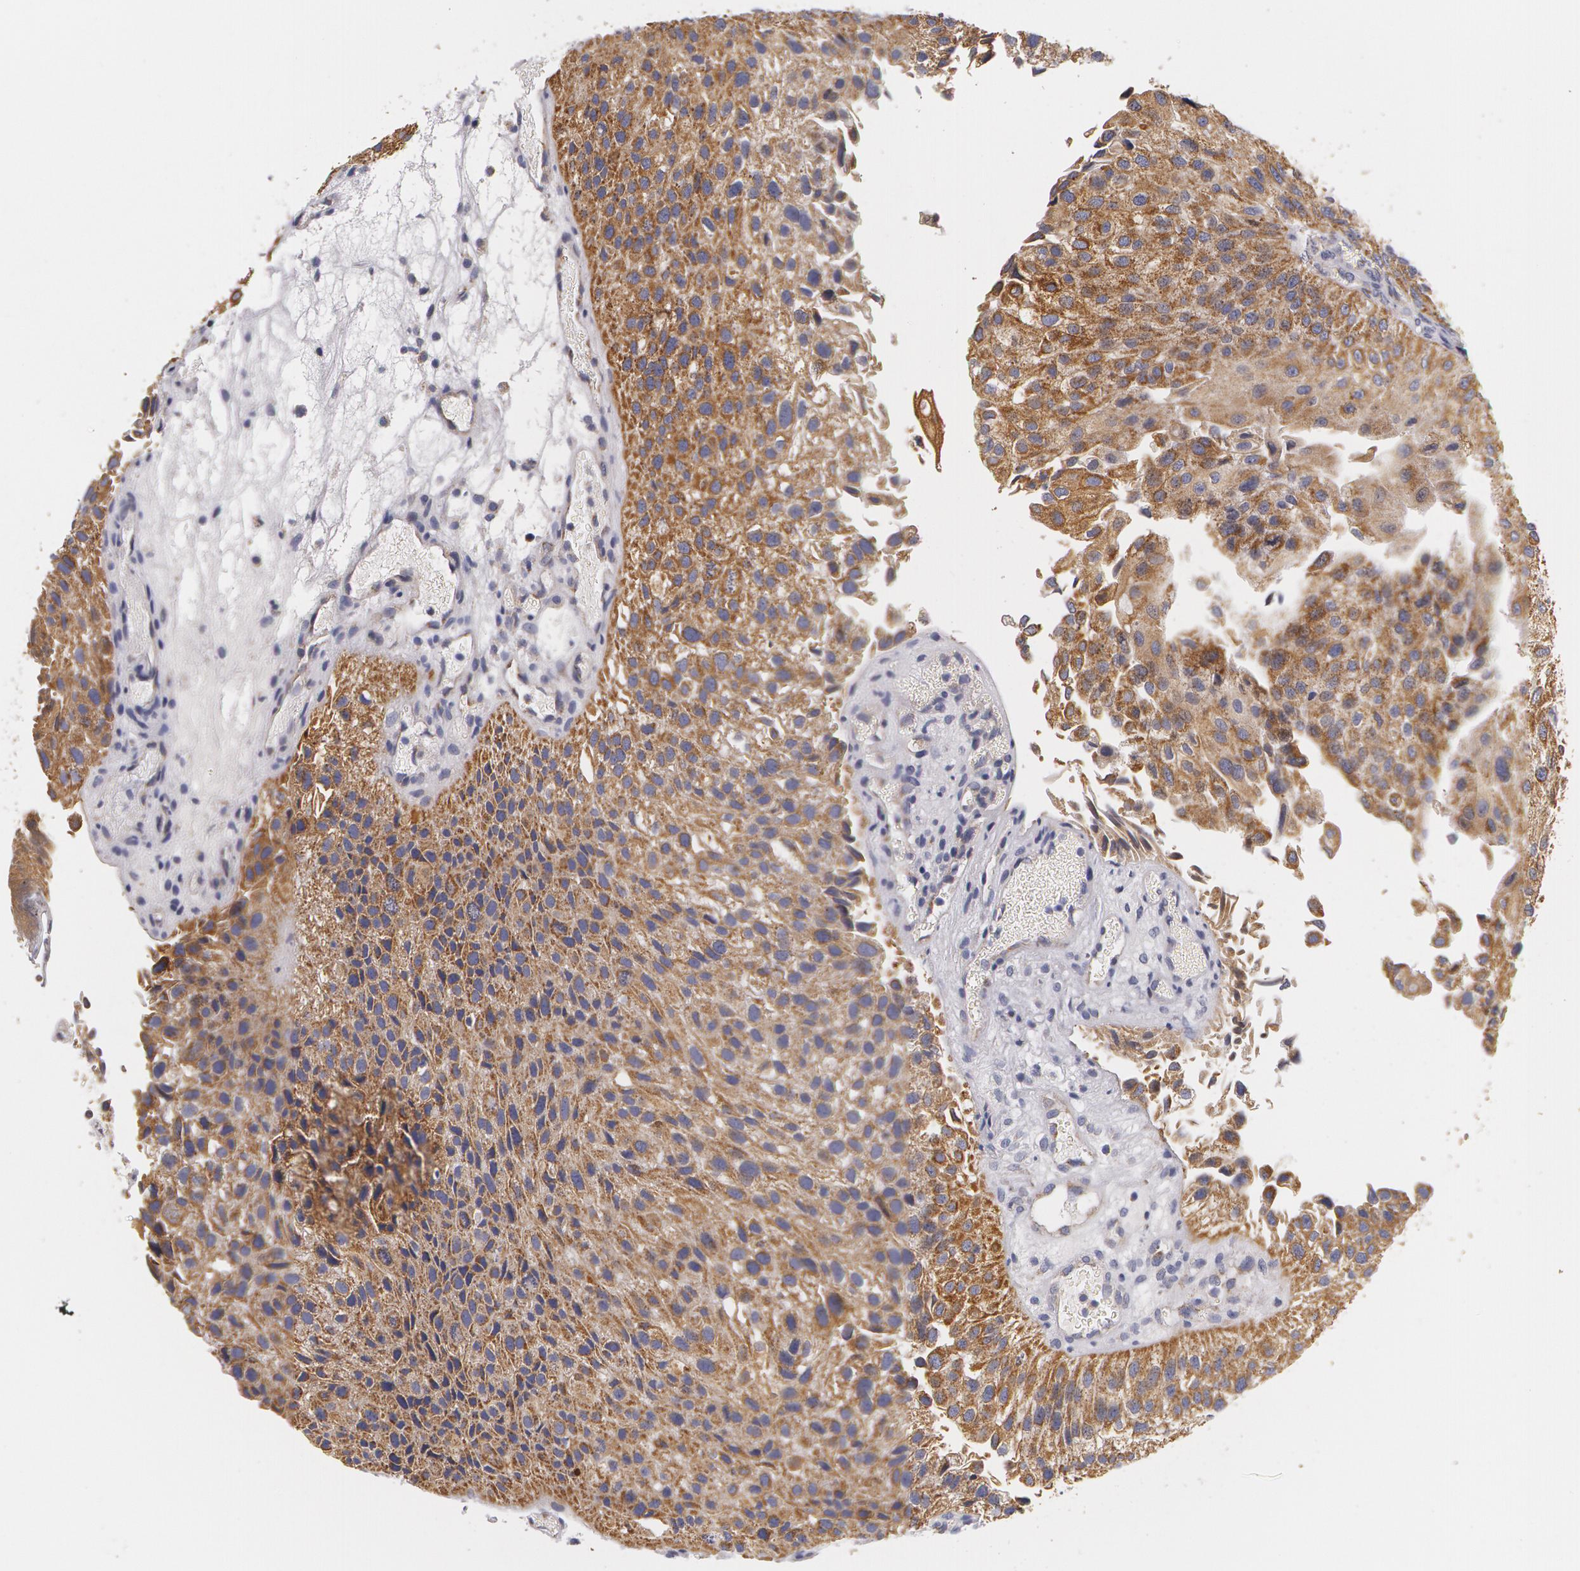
{"staining": {"intensity": "moderate", "quantity": ">75%", "location": "cytoplasmic/membranous"}, "tissue": "urothelial cancer", "cell_type": "Tumor cells", "image_type": "cancer", "snomed": [{"axis": "morphology", "description": "Urothelial carcinoma, Low grade"}, {"axis": "topography", "description": "Urinary bladder"}], "caption": "Immunohistochemical staining of low-grade urothelial carcinoma exhibits medium levels of moderate cytoplasmic/membranous expression in approximately >75% of tumor cells.", "gene": "KRT18", "patient": {"sex": "female", "age": 89}}